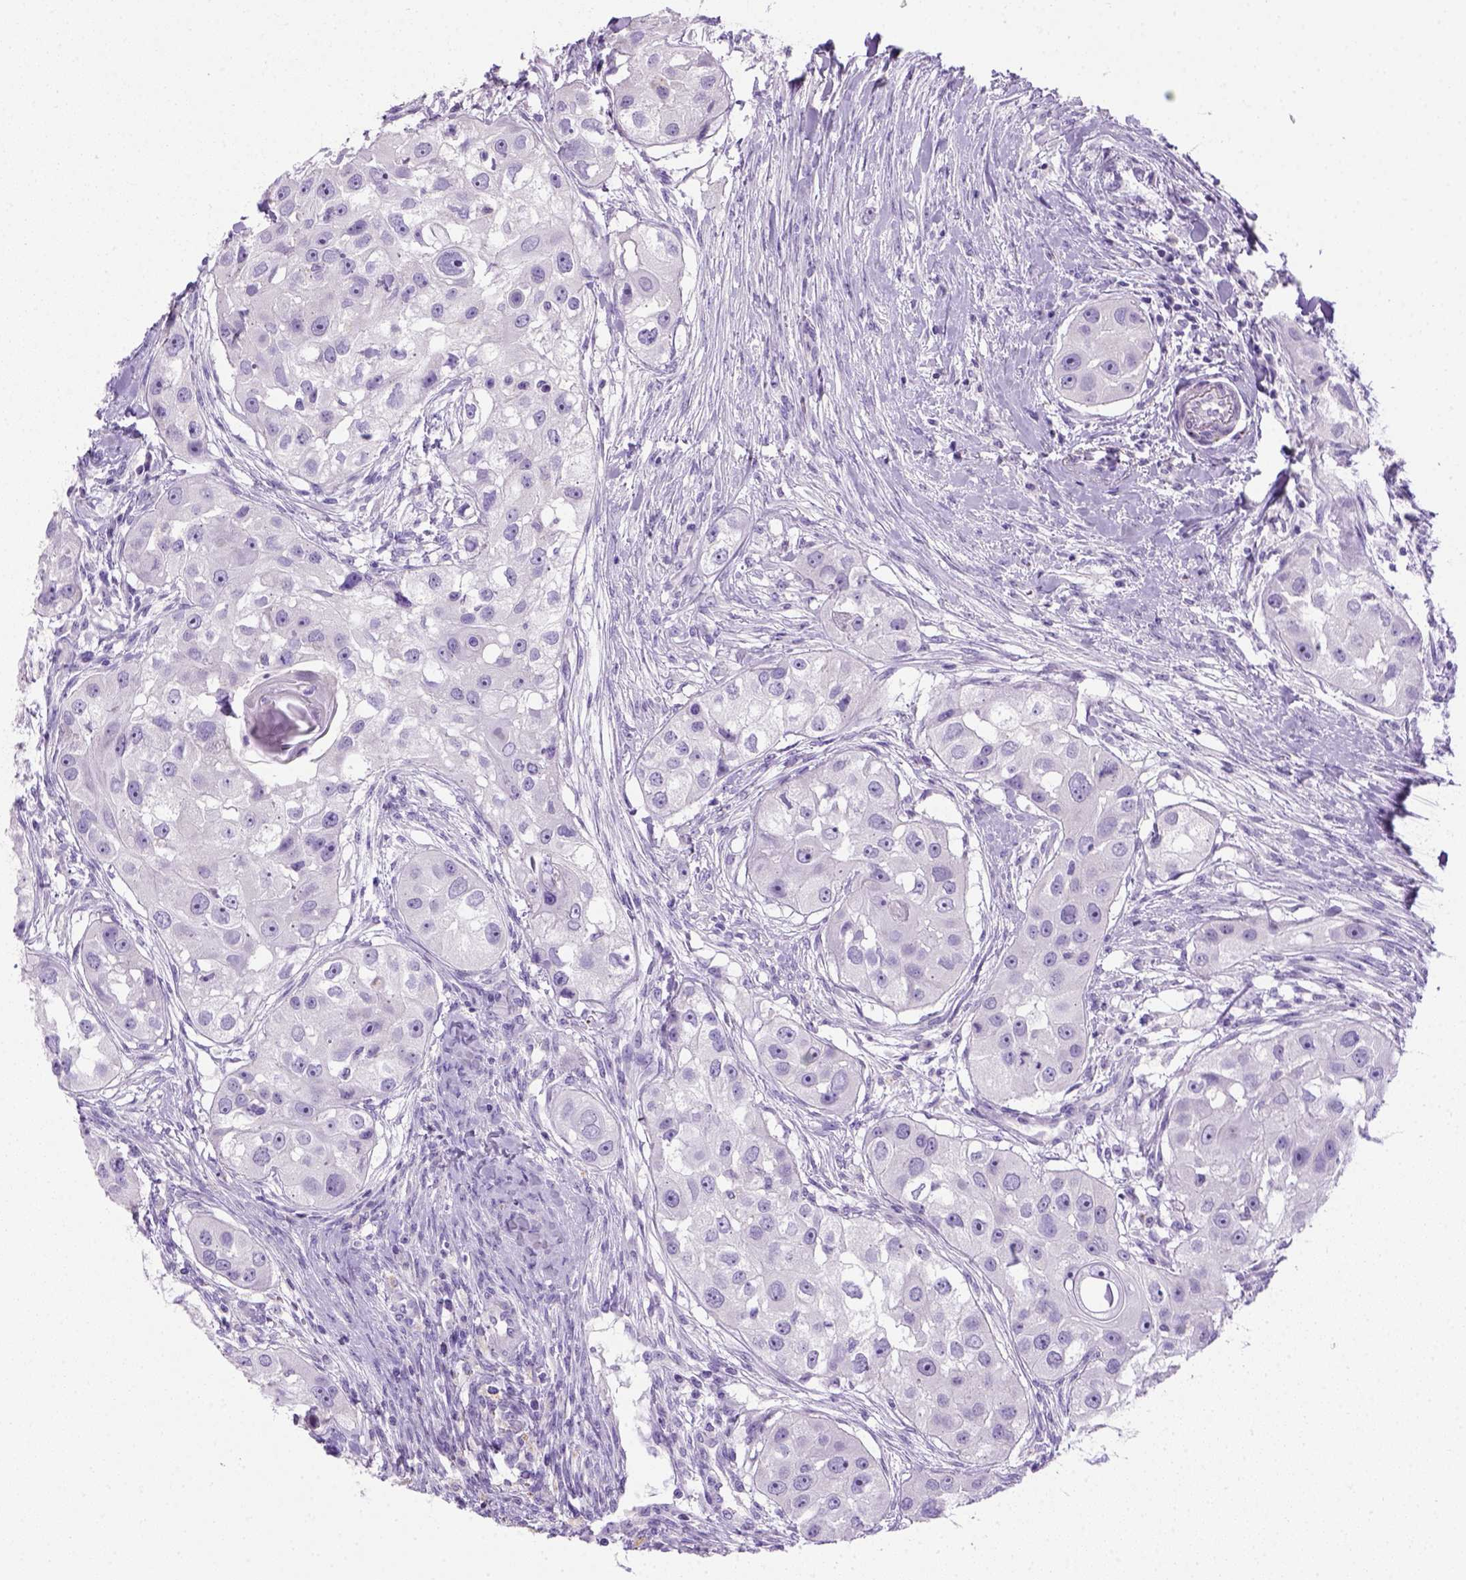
{"staining": {"intensity": "negative", "quantity": "none", "location": "none"}, "tissue": "head and neck cancer", "cell_type": "Tumor cells", "image_type": "cancer", "snomed": [{"axis": "morphology", "description": "Squamous cell carcinoma, NOS"}, {"axis": "topography", "description": "Head-Neck"}], "caption": "High power microscopy micrograph of an immunohistochemistry (IHC) micrograph of head and neck cancer, revealing no significant positivity in tumor cells.", "gene": "KRT71", "patient": {"sex": "male", "age": 51}}